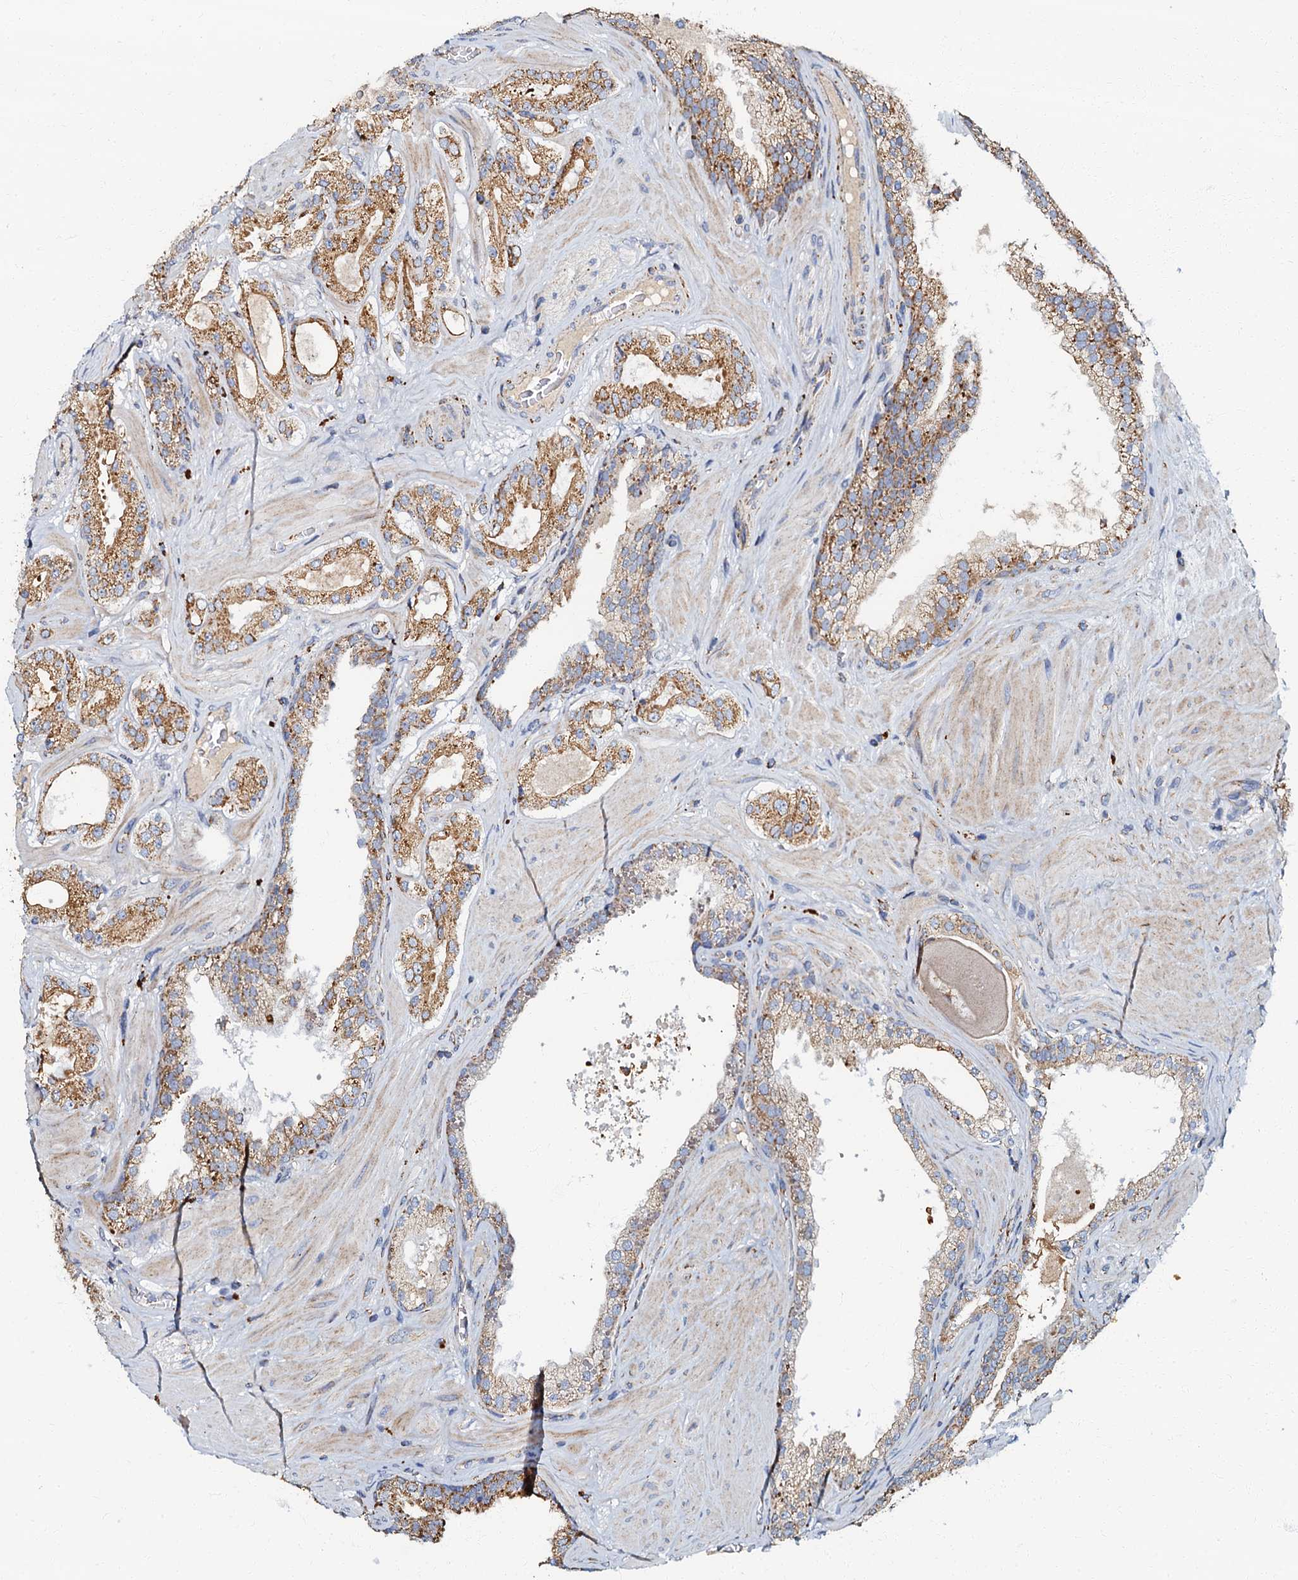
{"staining": {"intensity": "moderate", "quantity": ">75%", "location": "cytoplasmic/membranous"}, "tissue": "prostate cancer", "cell_type": "Tumor cells", "image_type": "cancer", "snomed": [{"axis": "morphology", "description": "Adenocarcinoma, High grade"}, {"axis": "topography", "description": "Prostate"}], "caption": "Immunohistochemical staining of prostate high-grade adenocarcinoma displays medium levels of moderate cytoplasmic/membranous protein expression in about >75% of tumor cells.", "gene": "NDUFA12", "patient": {"sex": "male", "age": 65}}